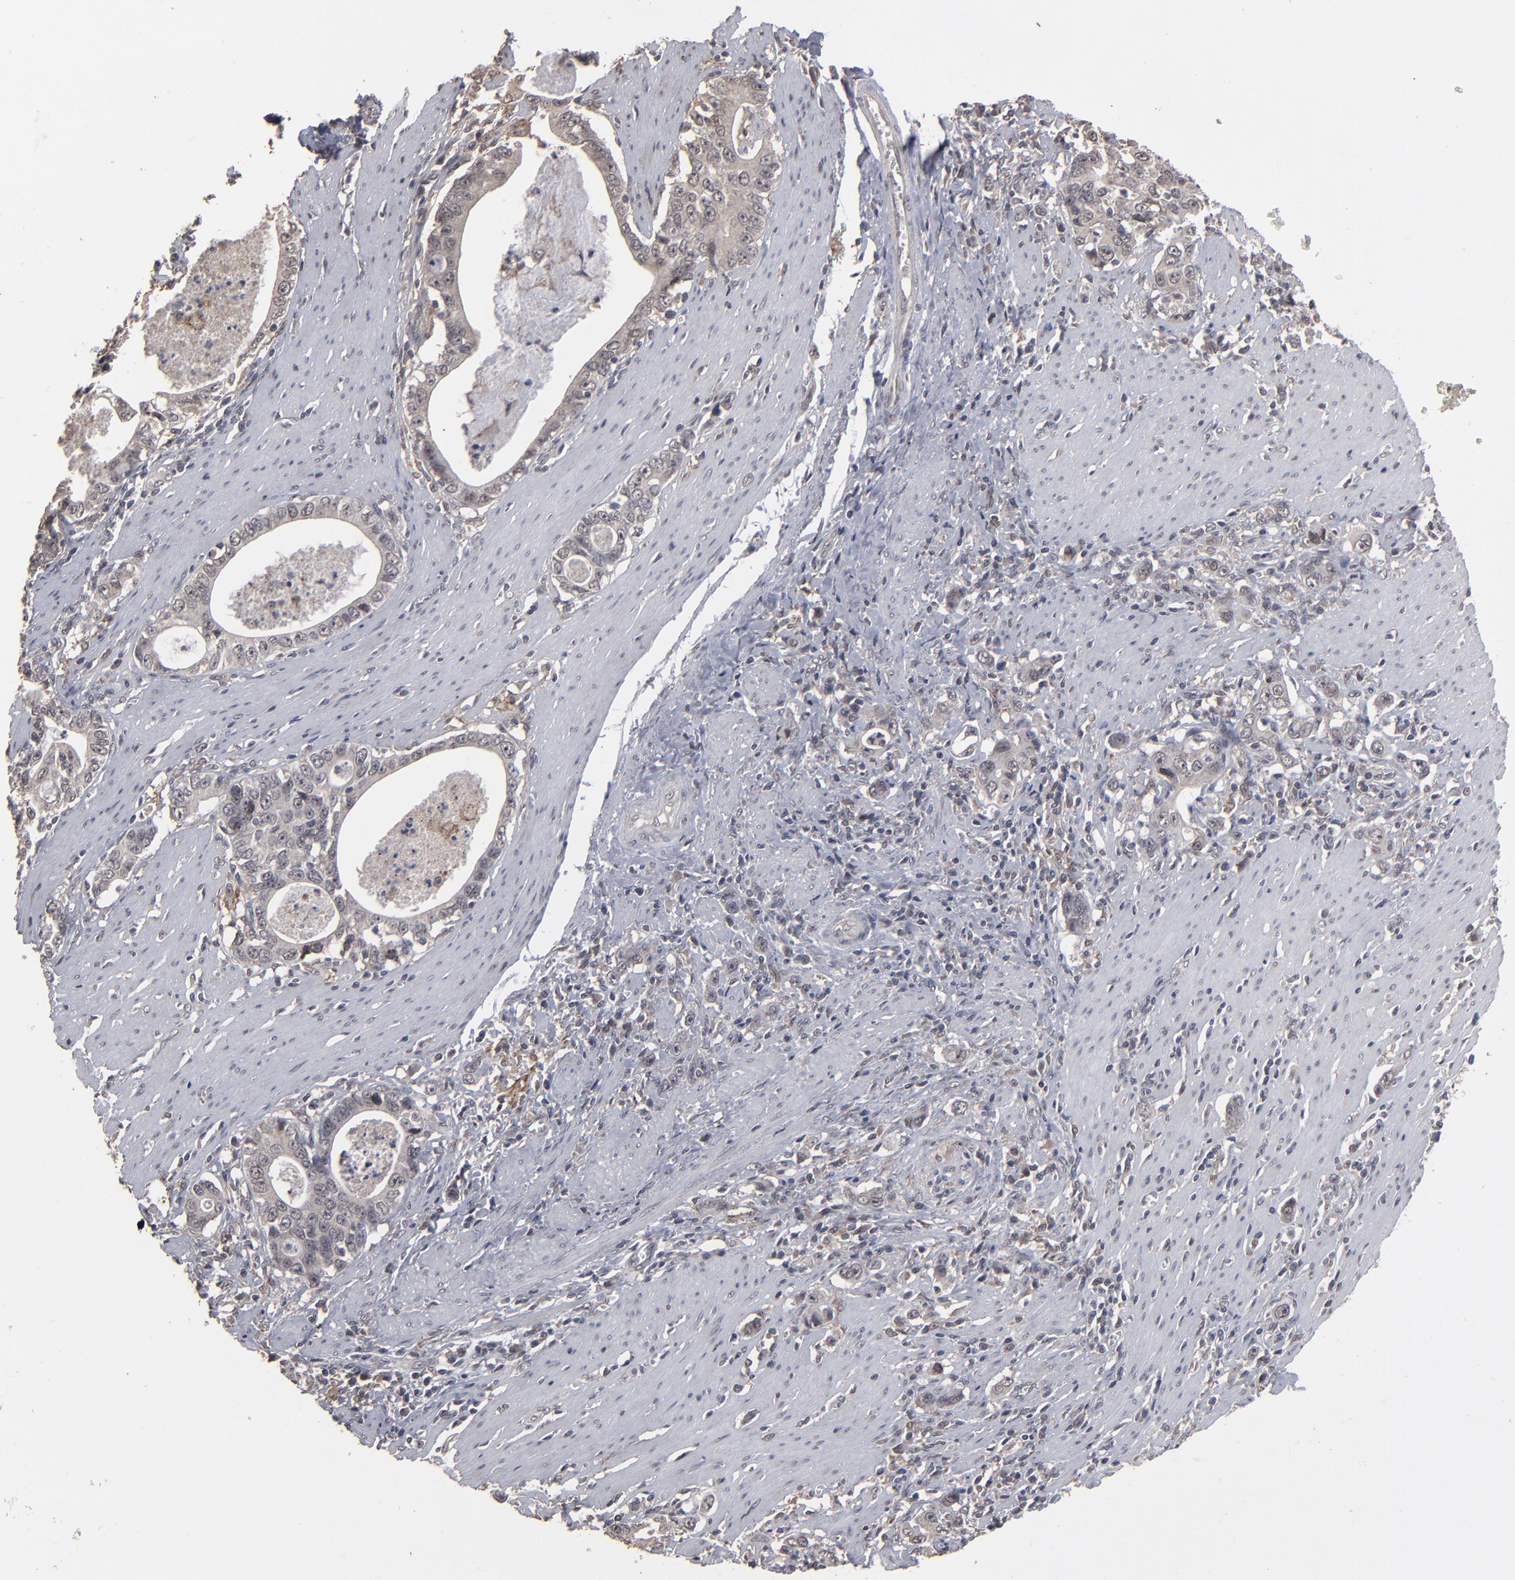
{"staining": {"intensity": "weak", "quantity": "25%-75%", "location": "cytoplasmic/membranous"}, "tissue": "stomach cancer", "cell_type": "Tumor cells", "image_type": "cancer", "snomed": [{"axis": "morphology", "description": "Adenocarcinoma, NOS"}, {"axis": "topography", "description": "Stomach, lower"}], "caption": "Stomach cancer stained with DAB (3,3'-diaminobenzidine) immunohistochemistry demonstrates low levels of weak cytoplasmic/membranous staining in approximately 25%-75% of tumor cells. Nuclei are stained in blue.", "gene": "SLC22A17", "patient": {"sex": "female", "age": 72}}